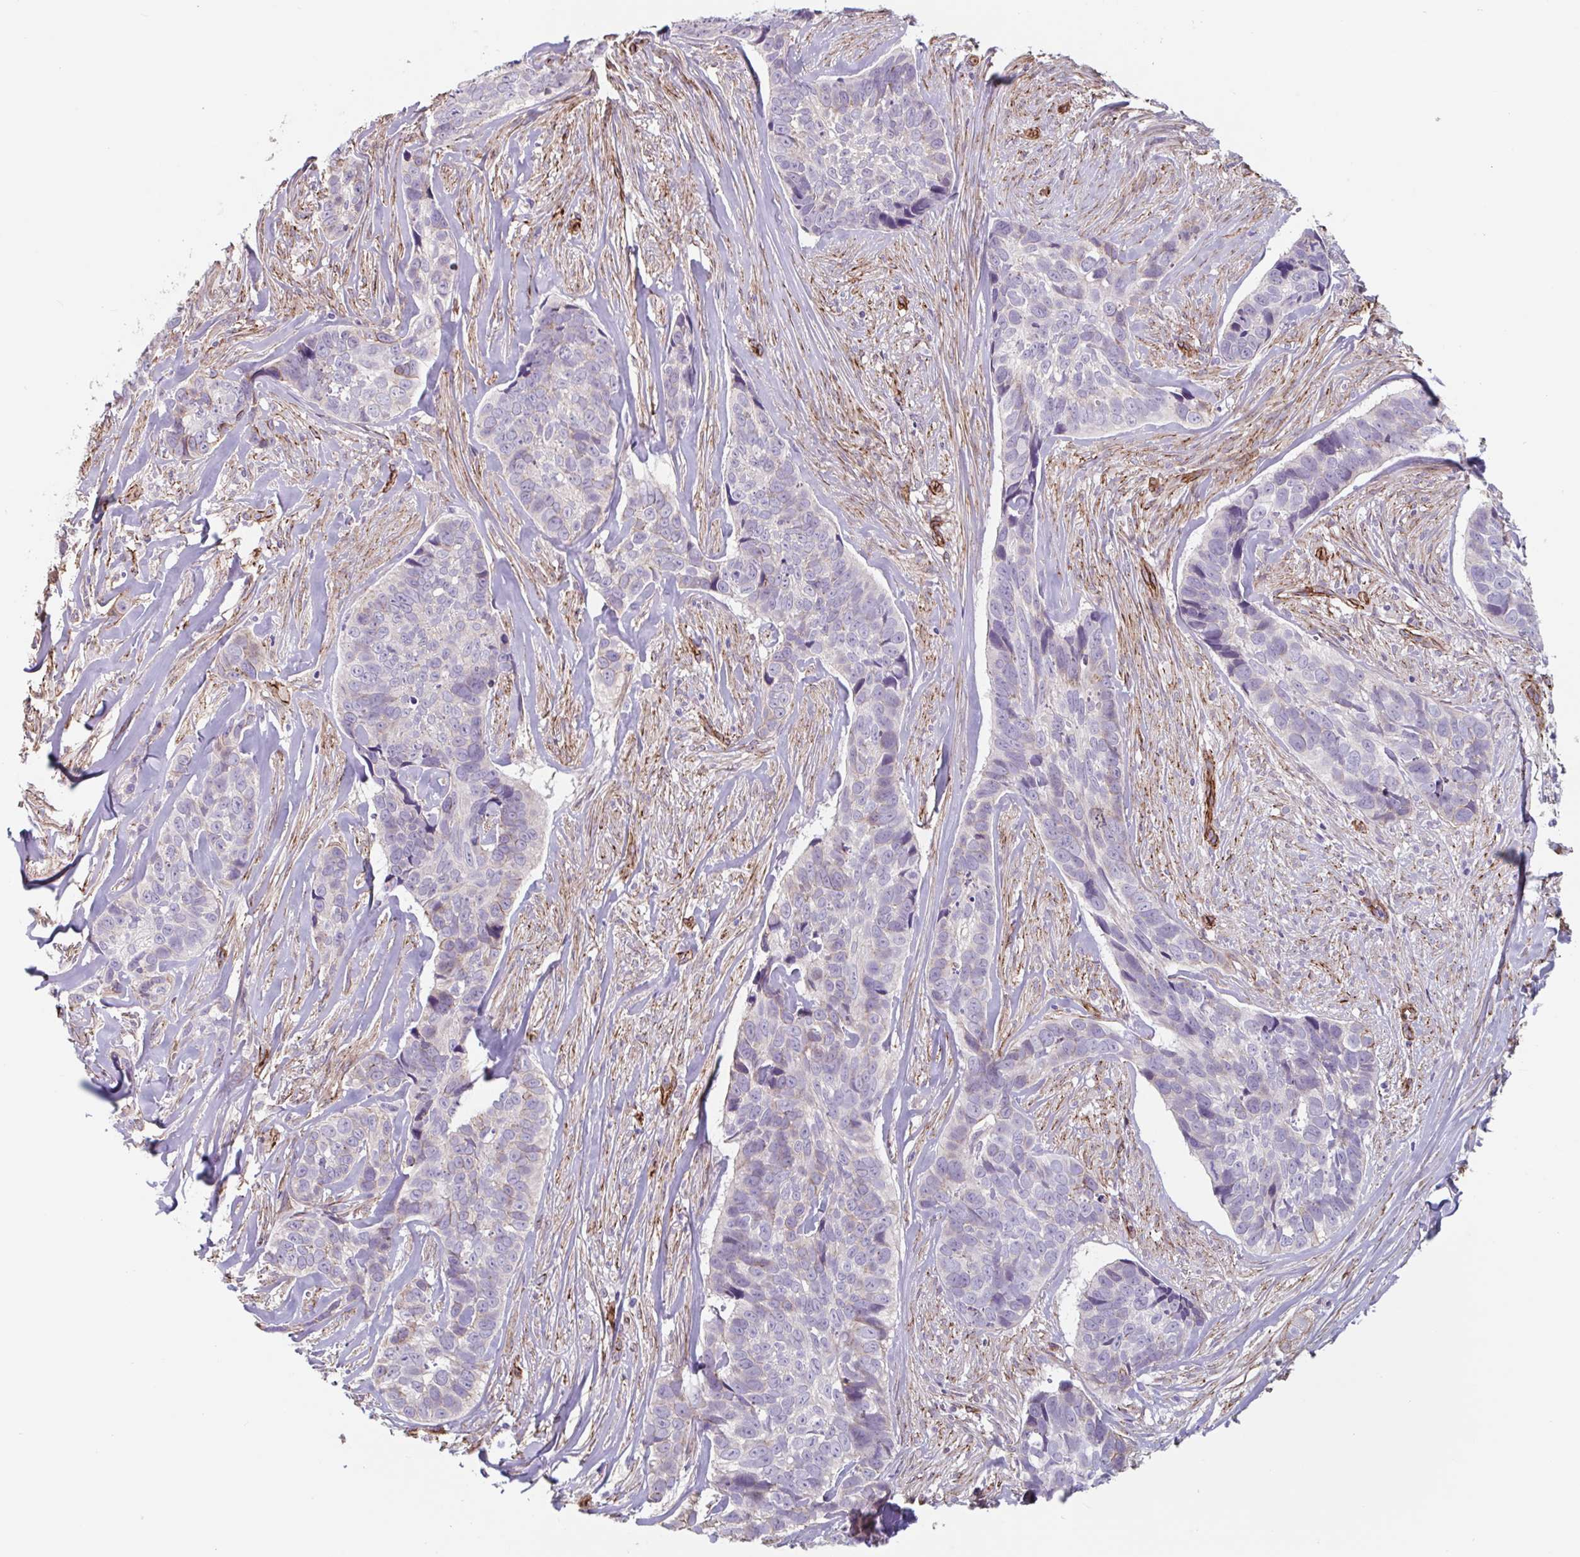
{"staining": {"intensity": "negative", "quantity": "none", "location": "none"}, "tissue": "skin cancer", "cell_type": "Tumor cells", "image_type": "cancer", "snomed": [{"axis": "morphology", "description": "Basal cell carcinoma"}, {"axis": "topography", "description": "Skin"}], "caption": "Tumor cells are negative for protein expression in human skin cancer (basal cell carcinoma).", "gene": "CITED4", "patient": {"sex": "female", "age": 82}}